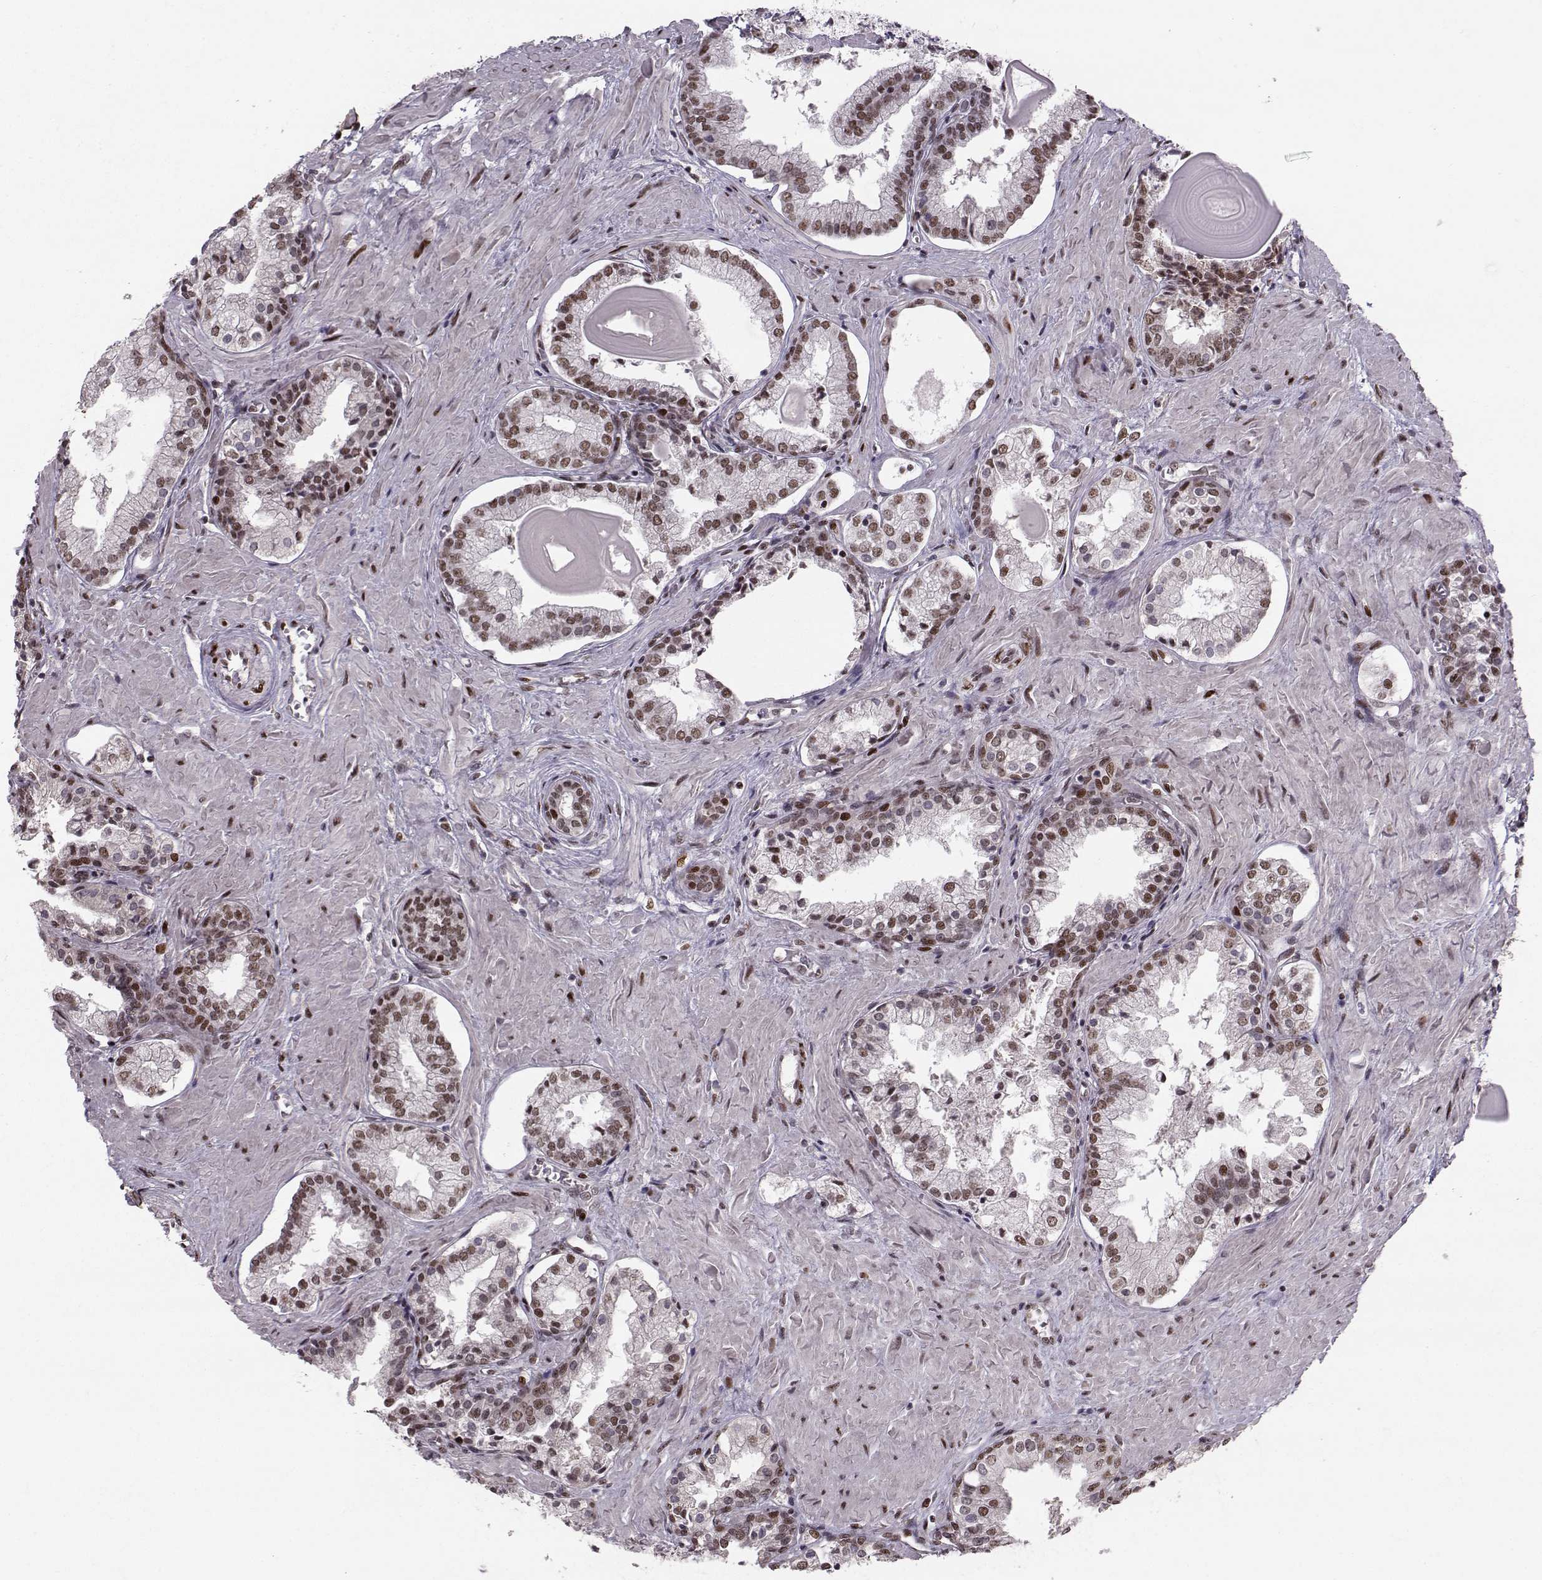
{"staining": {"intensity": "strong", "quantity": "25%-75%", "location": "nuclear"}, "tissue": "prostate cancer", "cell_type": "Tumor cells", "image_type": "cancer", "snomed": [{"axis": "morphology", "description": "Adenocarcinoma, NOS"}, {"axis": "topography", "description": "Prostate and seminal vesicle, NOS"}, {"axis": "topography", "description": "Prostate"}], "caption": "Protein staining of prostate cancer (adenocarcinoma) tissue reveals strong nuclear expression in about 25%-75% of tumor cells.", "gene": "SNAPC2", "patient": {"sex": "male", "age": 44}}